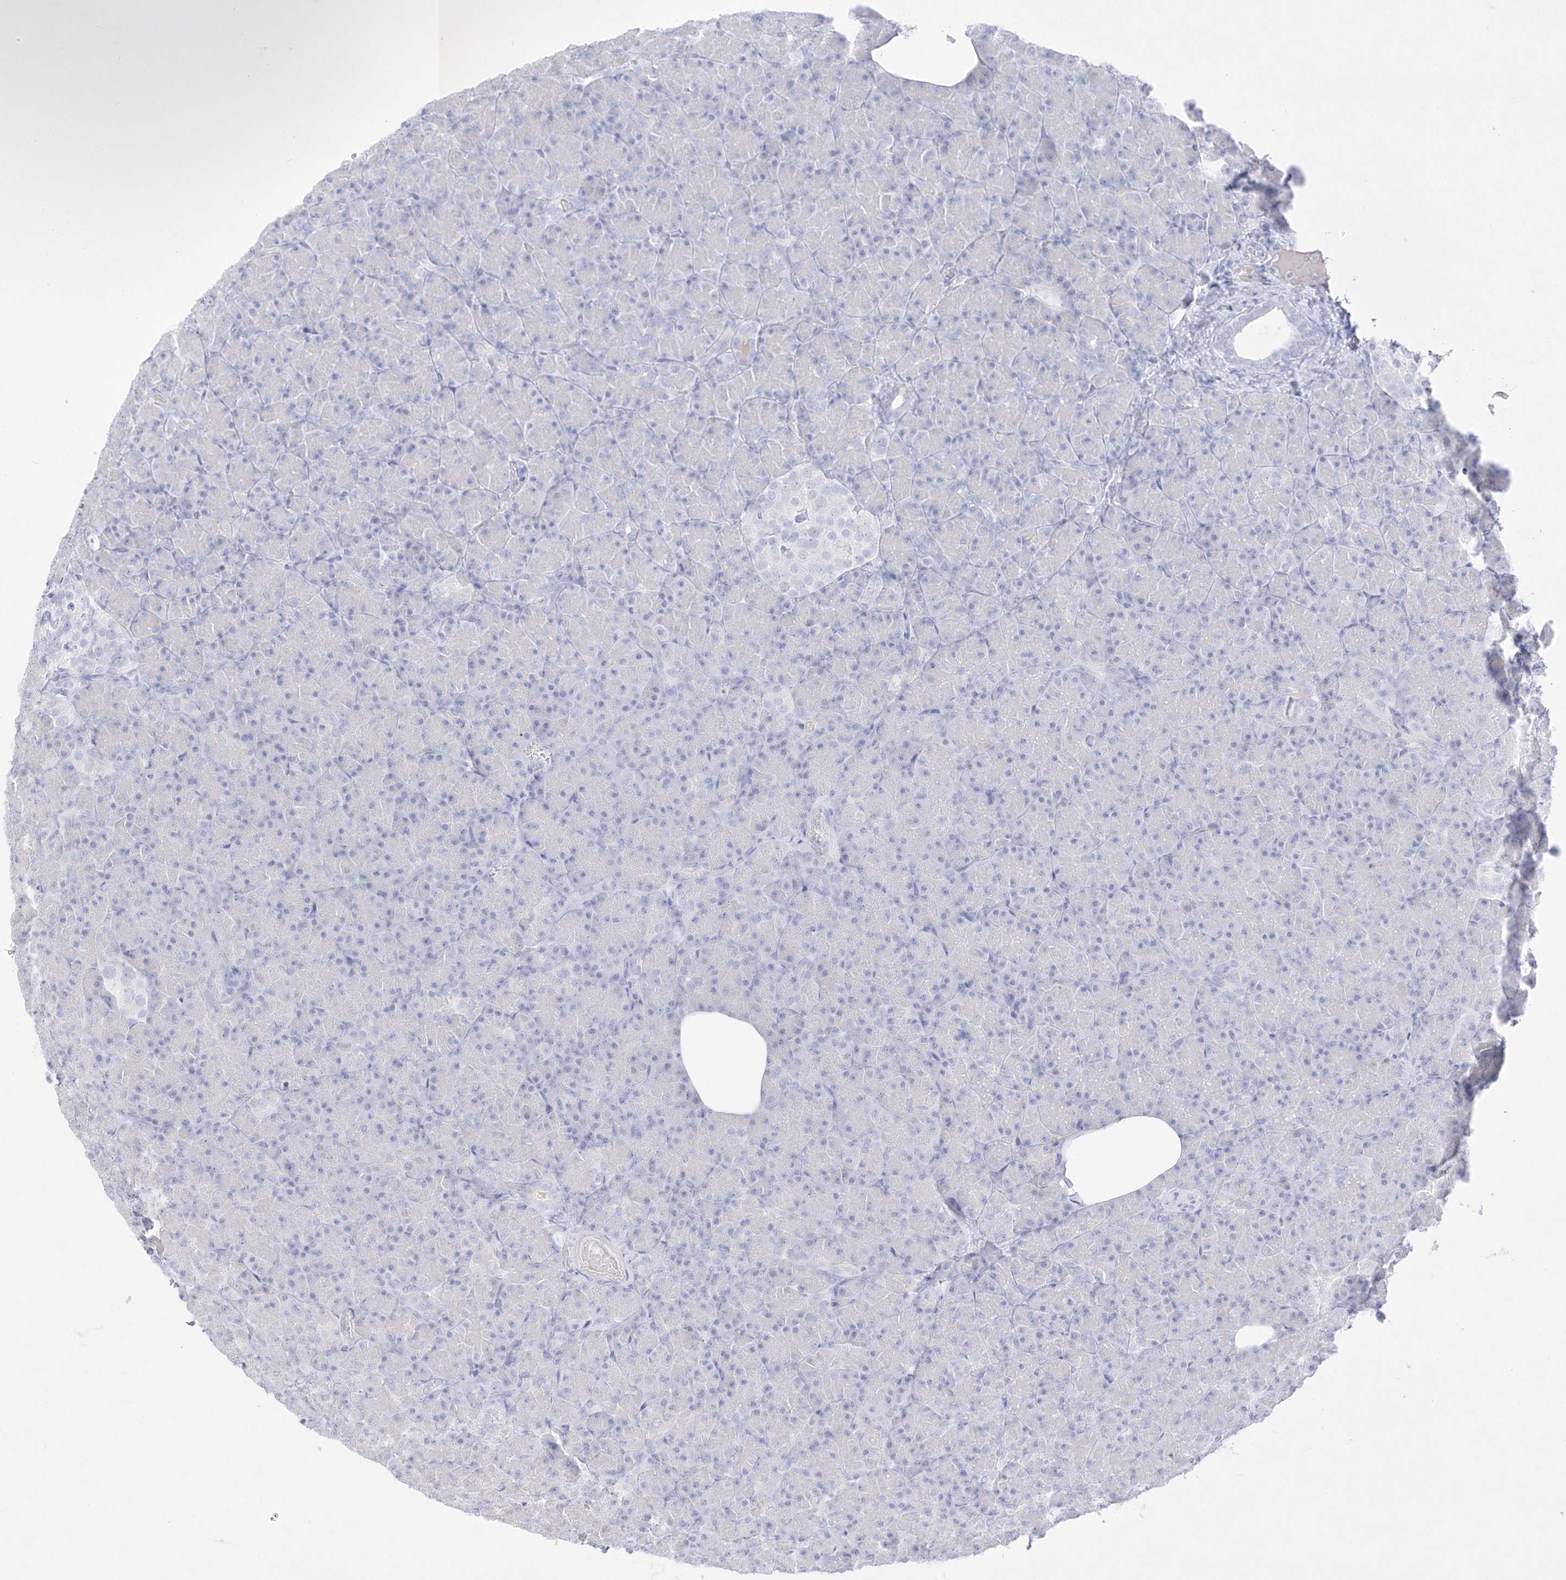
{"staining": {"intensity": "negative", "quantity": "none", "location": "none"}, "tissue": "pancreas", "cell_type": "Exocrine glandular cells", "image_type": "normal", "snomed": [{"axis": "morphology", "description": "Normal tissue, NOS"}, {"axis": "topography", "description": "Pancreas"}], "caption": "This is an immunohistochemistry micrograph of benign human pancreas. There is no expression in exocrine glandular cells.", "gene": "TGM4", "patient": {"sex": "female", "age": 43}}